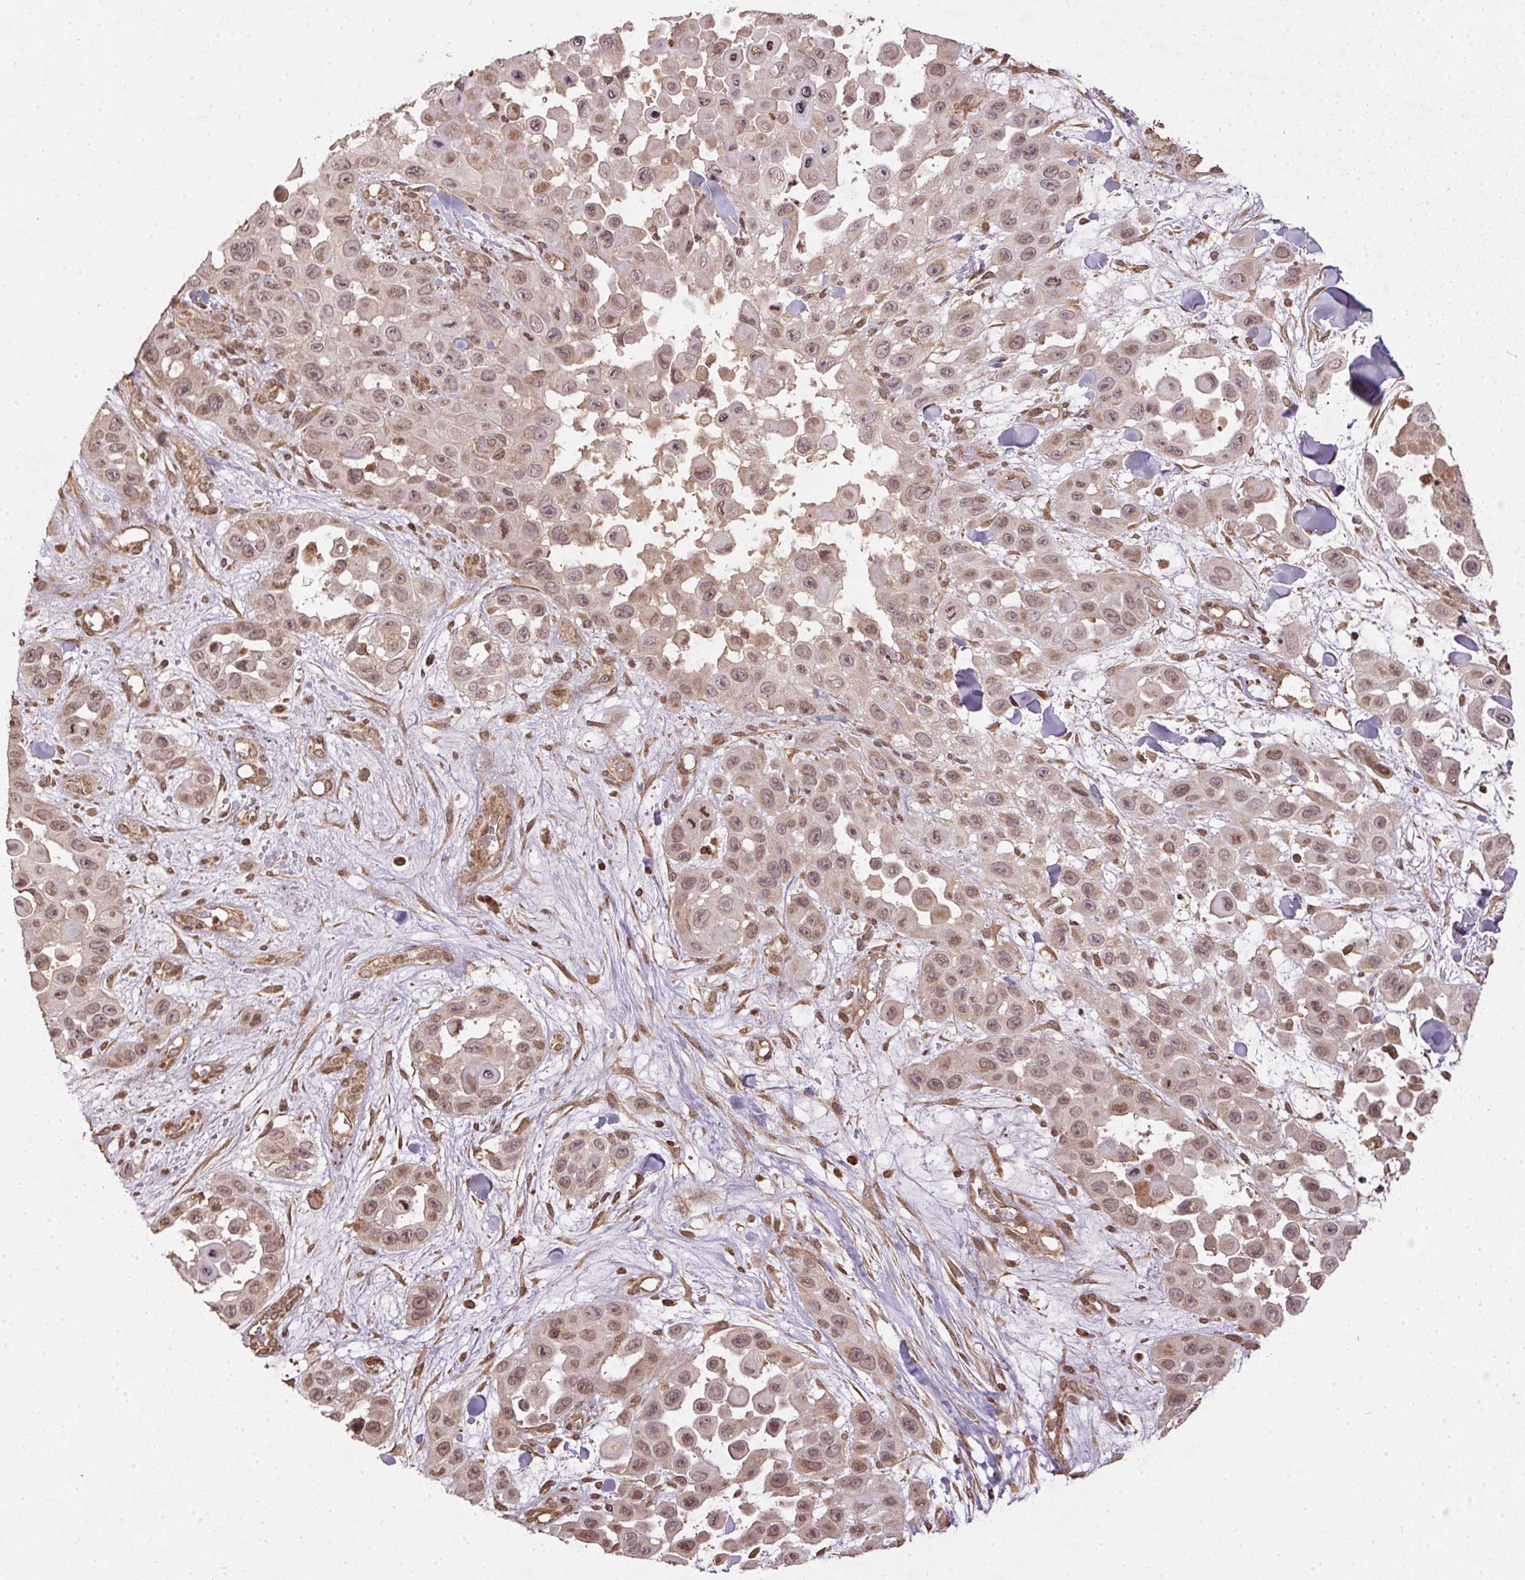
{"staining": {"intensity": "weak", "quantity": ">75%", "location": "cytoplasmic/membranous"}, "tissue": "skin cancer", "cell_type": "Tumor cells", "image_type": "cancer", "snomed": [{"axis": "morphology", "description": "Squamous cell carcinoma, NOS"}, {"axis": "topography", "description": "Skin"}], "caption": "Weak cytoplasmic/membranous protein positivity is appreciated in about >75% of tumor cells in squamous cell carcinoma (skin). Immunohistochemistry stains the protein of interest in brown and the nuclei are stained blue.", "gene": "SPRED2", "patient": {"sex": "male", "age": 81}}